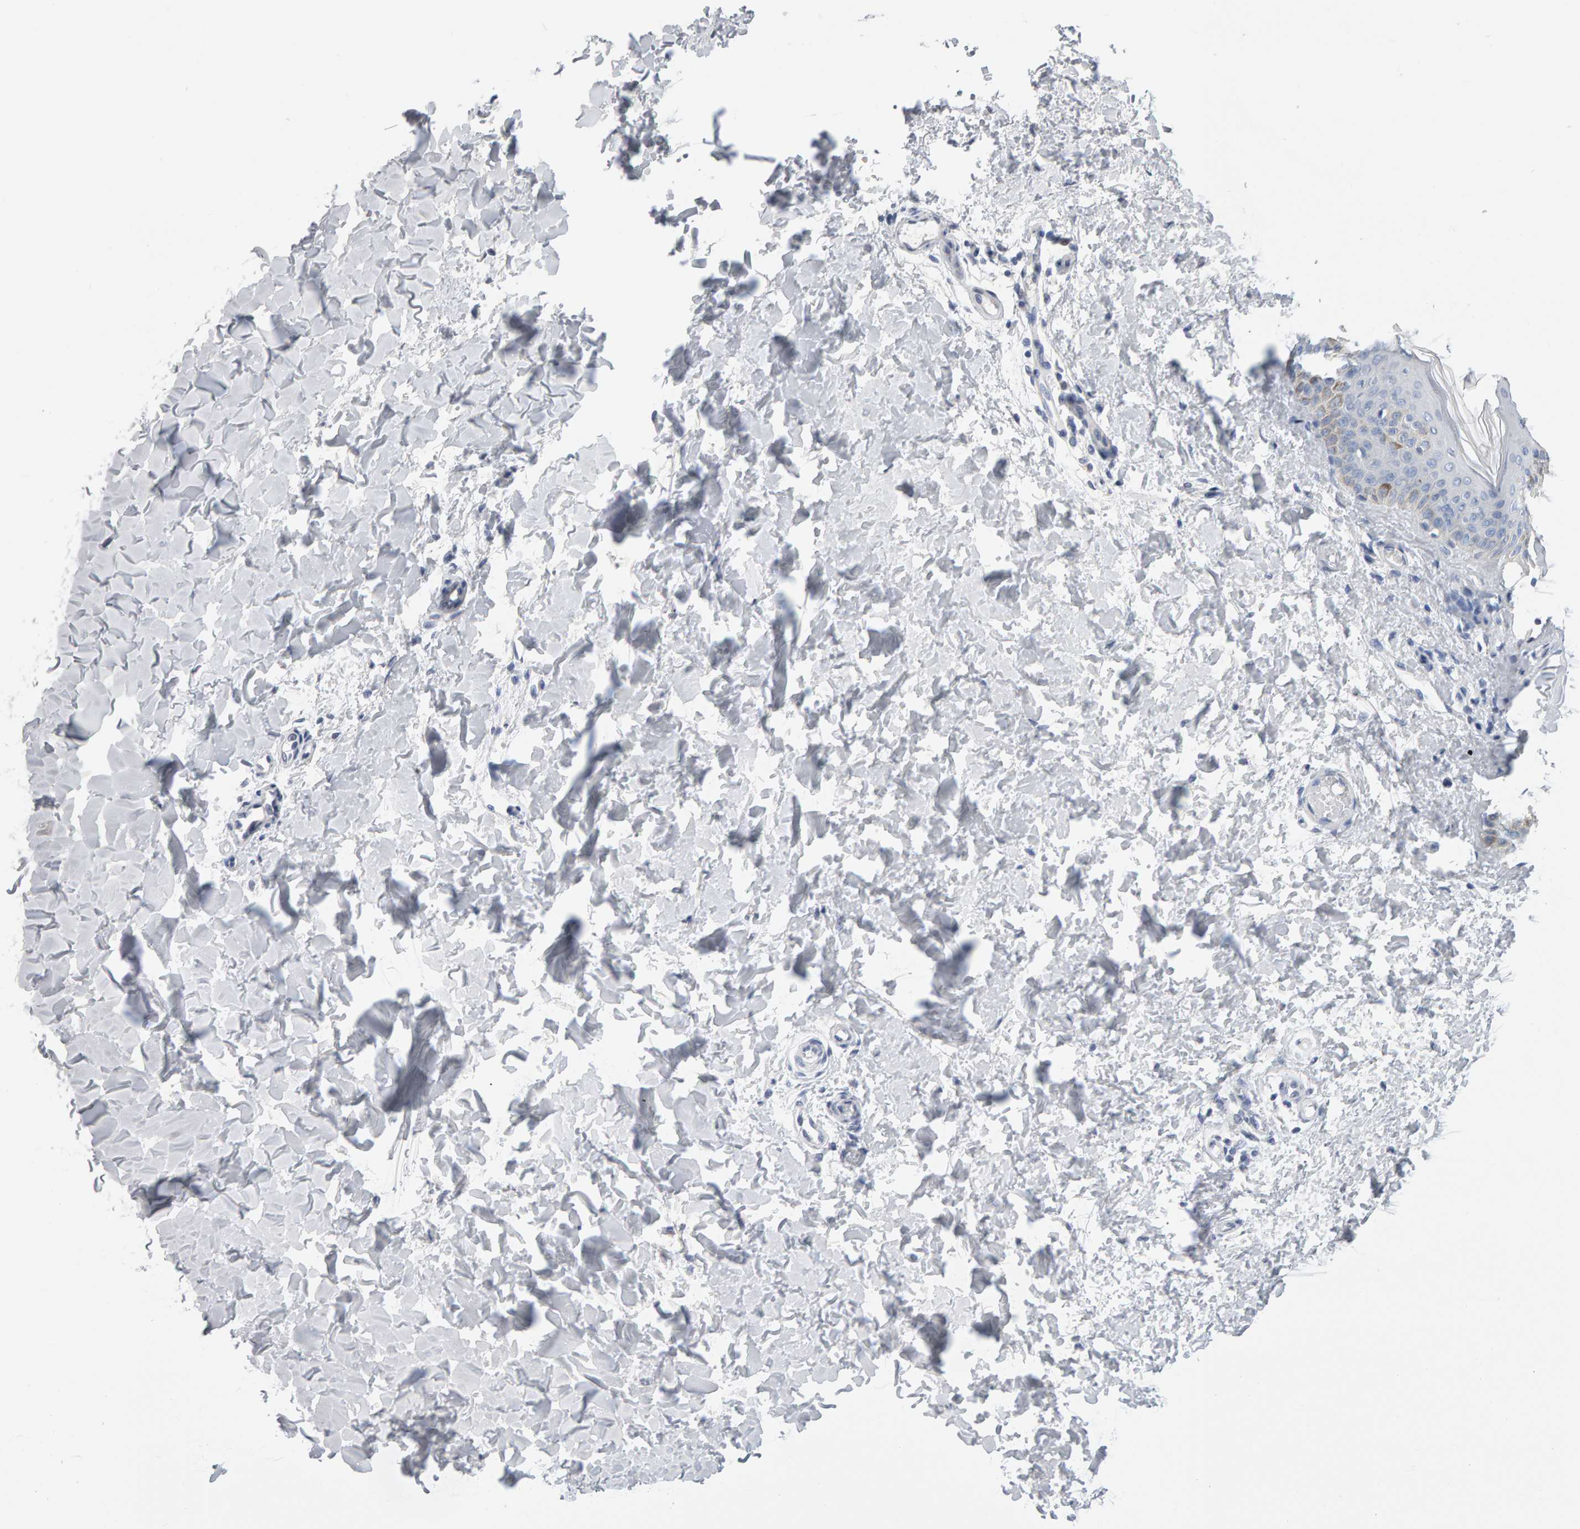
{"staining": {"intensity": "negative", "quantity": "none", "location": "none"}, "tissue": "skin", "cell_type": "Fibroblasts", "image_type": "normal", "snomed": [{"axis": "morphology", "description": "Normal tissue, NOS"}, {"axis": "morphology", "description": "Neoplasm, benign, NOS"}, {"axis": "topography", "description": "Skin"}, {"axis": "topography", "description": "Soft tissue"}], "caption": "Micrograph shows no significant protein expression in fibroblasts of benign skin. (Stains: DAB (3,3'-diaminobenzidine) IHC with hematoxylin counter stain, Microscopy: brightfield microscopy at high magnification).", "gene": "CTH", "patient": {"sex": "male", "age": 26}}